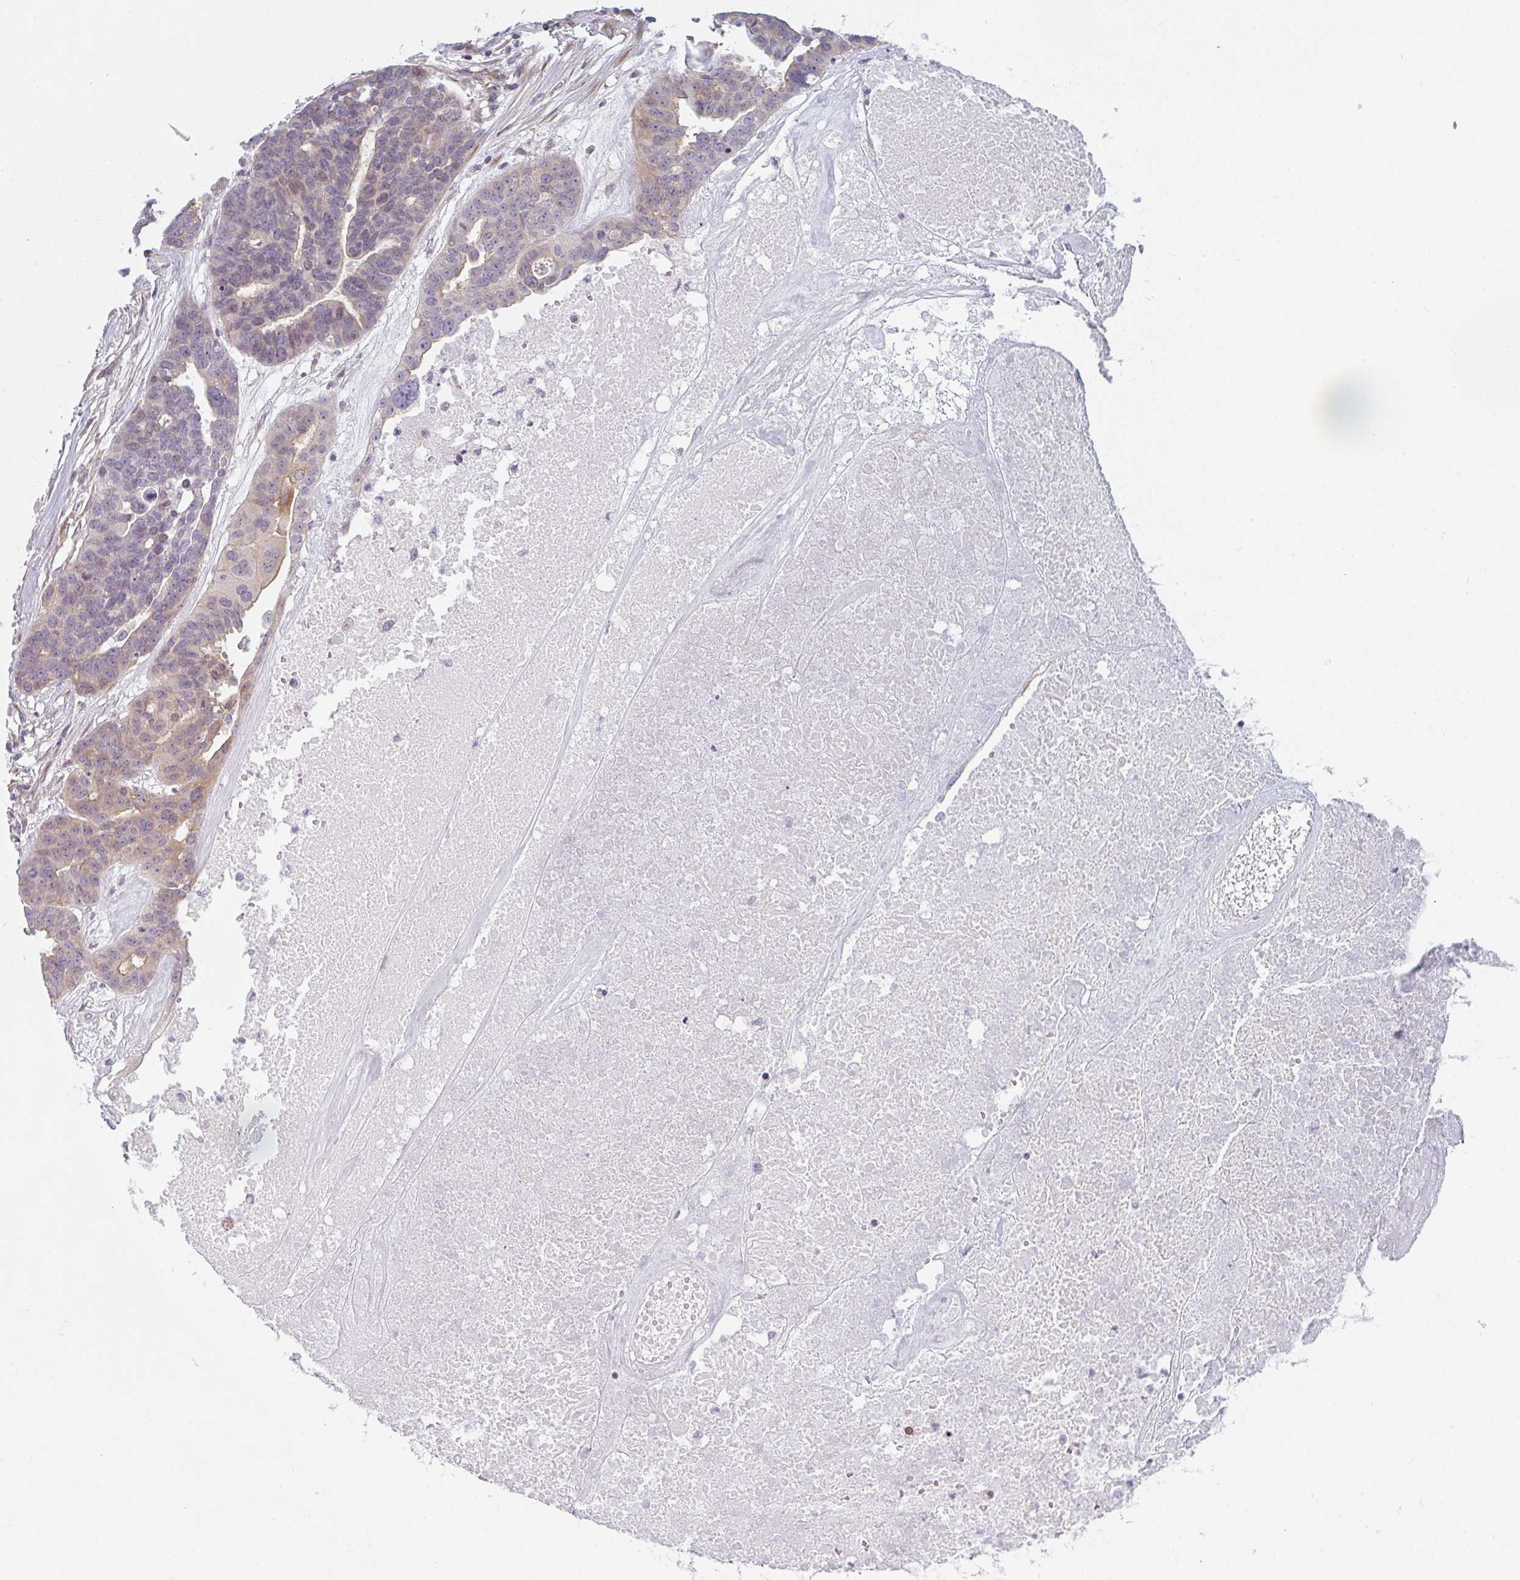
{"staining": {"intensity": "weak", "quantity": "<25%", "location": "cytoplasmic/membranous,nuclear"}, "tissue": "ovarian cancer", "cell_type": "Tumor cells", "image_type": "cancer", "snomed": [{"axis": "morphology", "description": "Cystadenocarcinoma, serous, NOS"}, {"axis": "topography", "description": "Ovary"}], "caption": "Ovarian serous cystadenocarcinoma was stained to show a protein in brown. There is no significant positivity in tumor cells.", "gene": "TMEM237", "patient": {"sex": "female", "age": 59}}